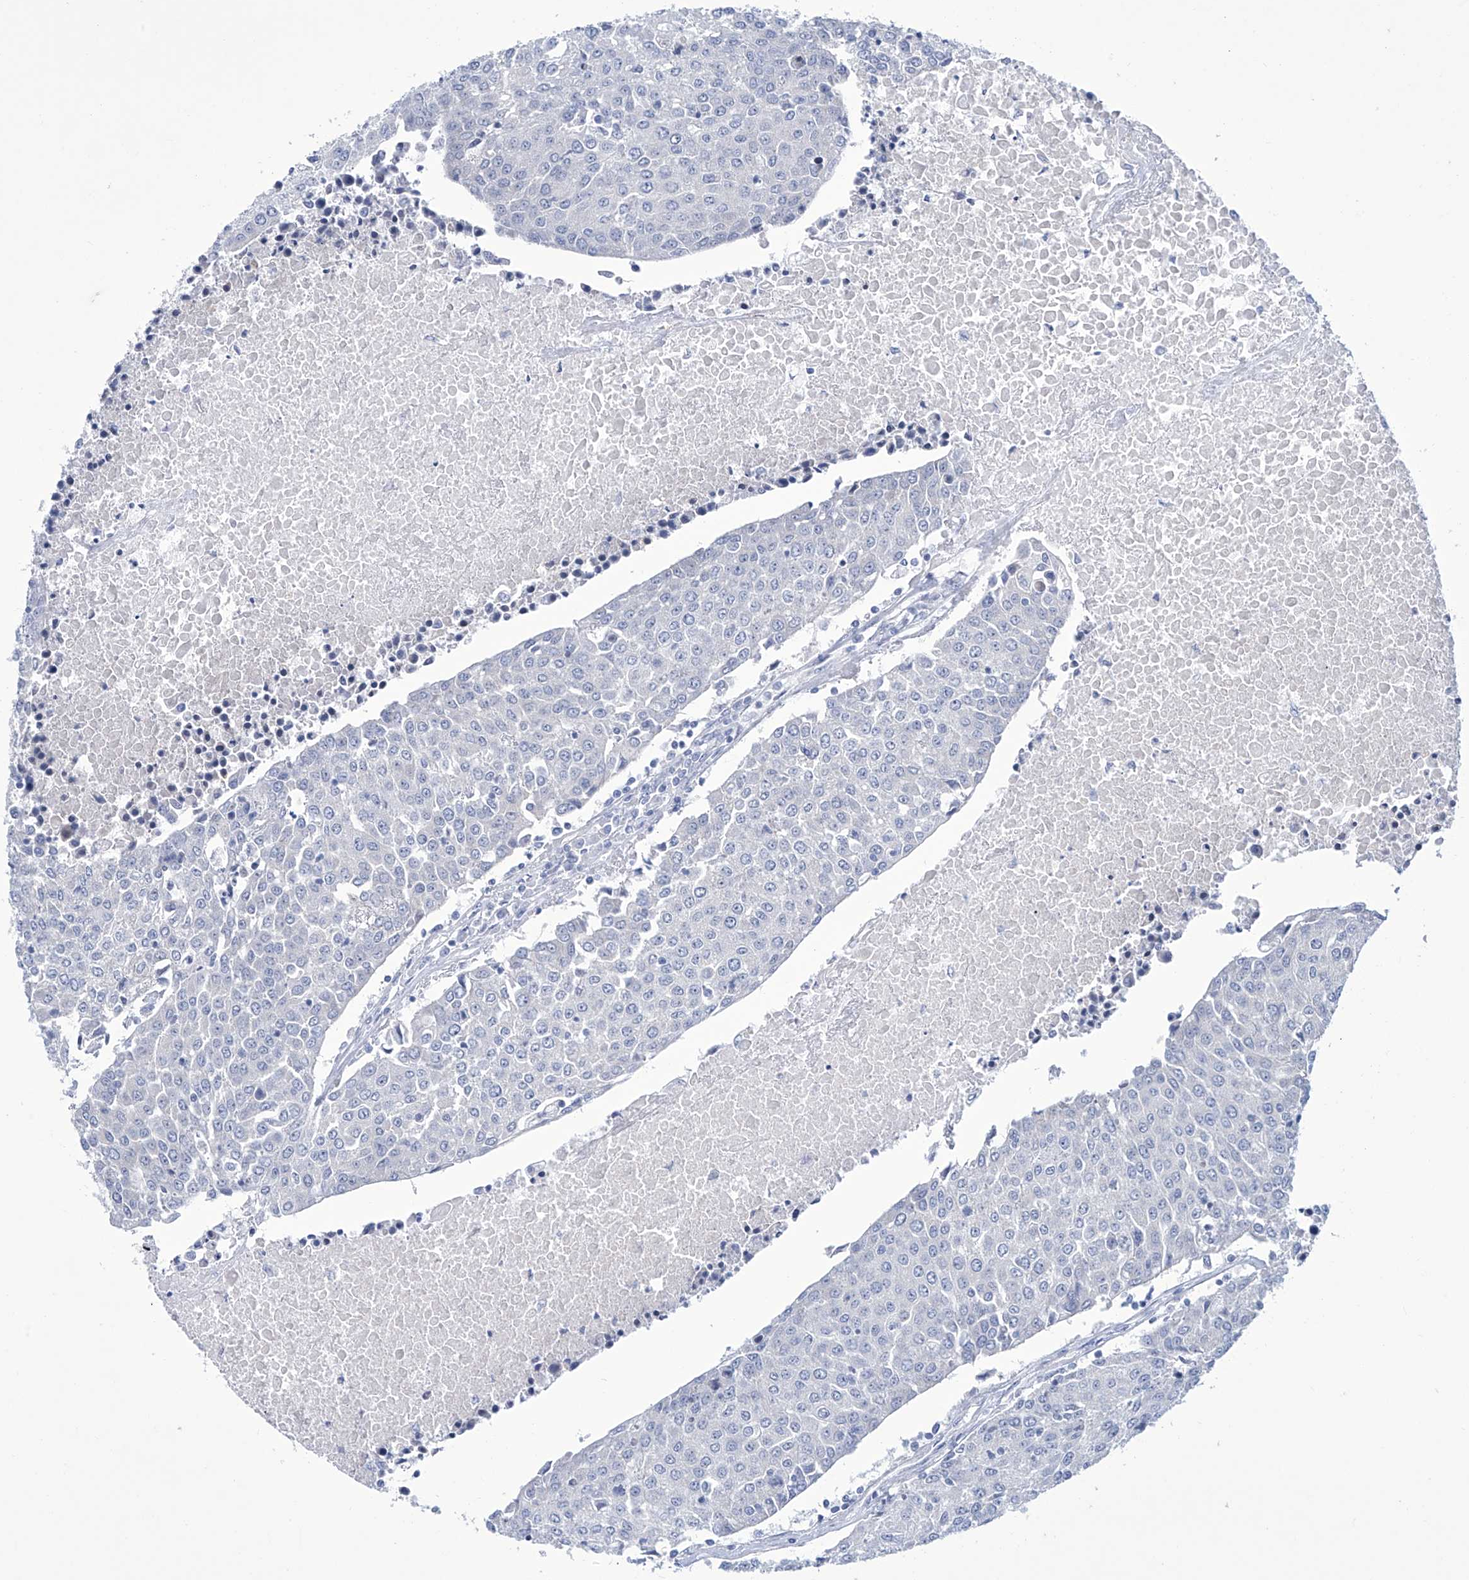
{"staining": {"intensity": "negative", "quantity": "none", "location": "none"}, "tissue": "urothelial cancer", "cell_type": "Tumor cells", "image_type": "cancer", "snomed": [{"axis": "morphology", "description": "Urothelial carcinoma, High grade"}, {"axis": "topography", "description": "Urinary bladder"}], "caption": "Immunohistochemical staining of urothelial carcinoma (high-grade) demonstrates no significant expression in tumor cells.", "gene": "TRIM60", "patient": {"sex": "female", "age": 85}}